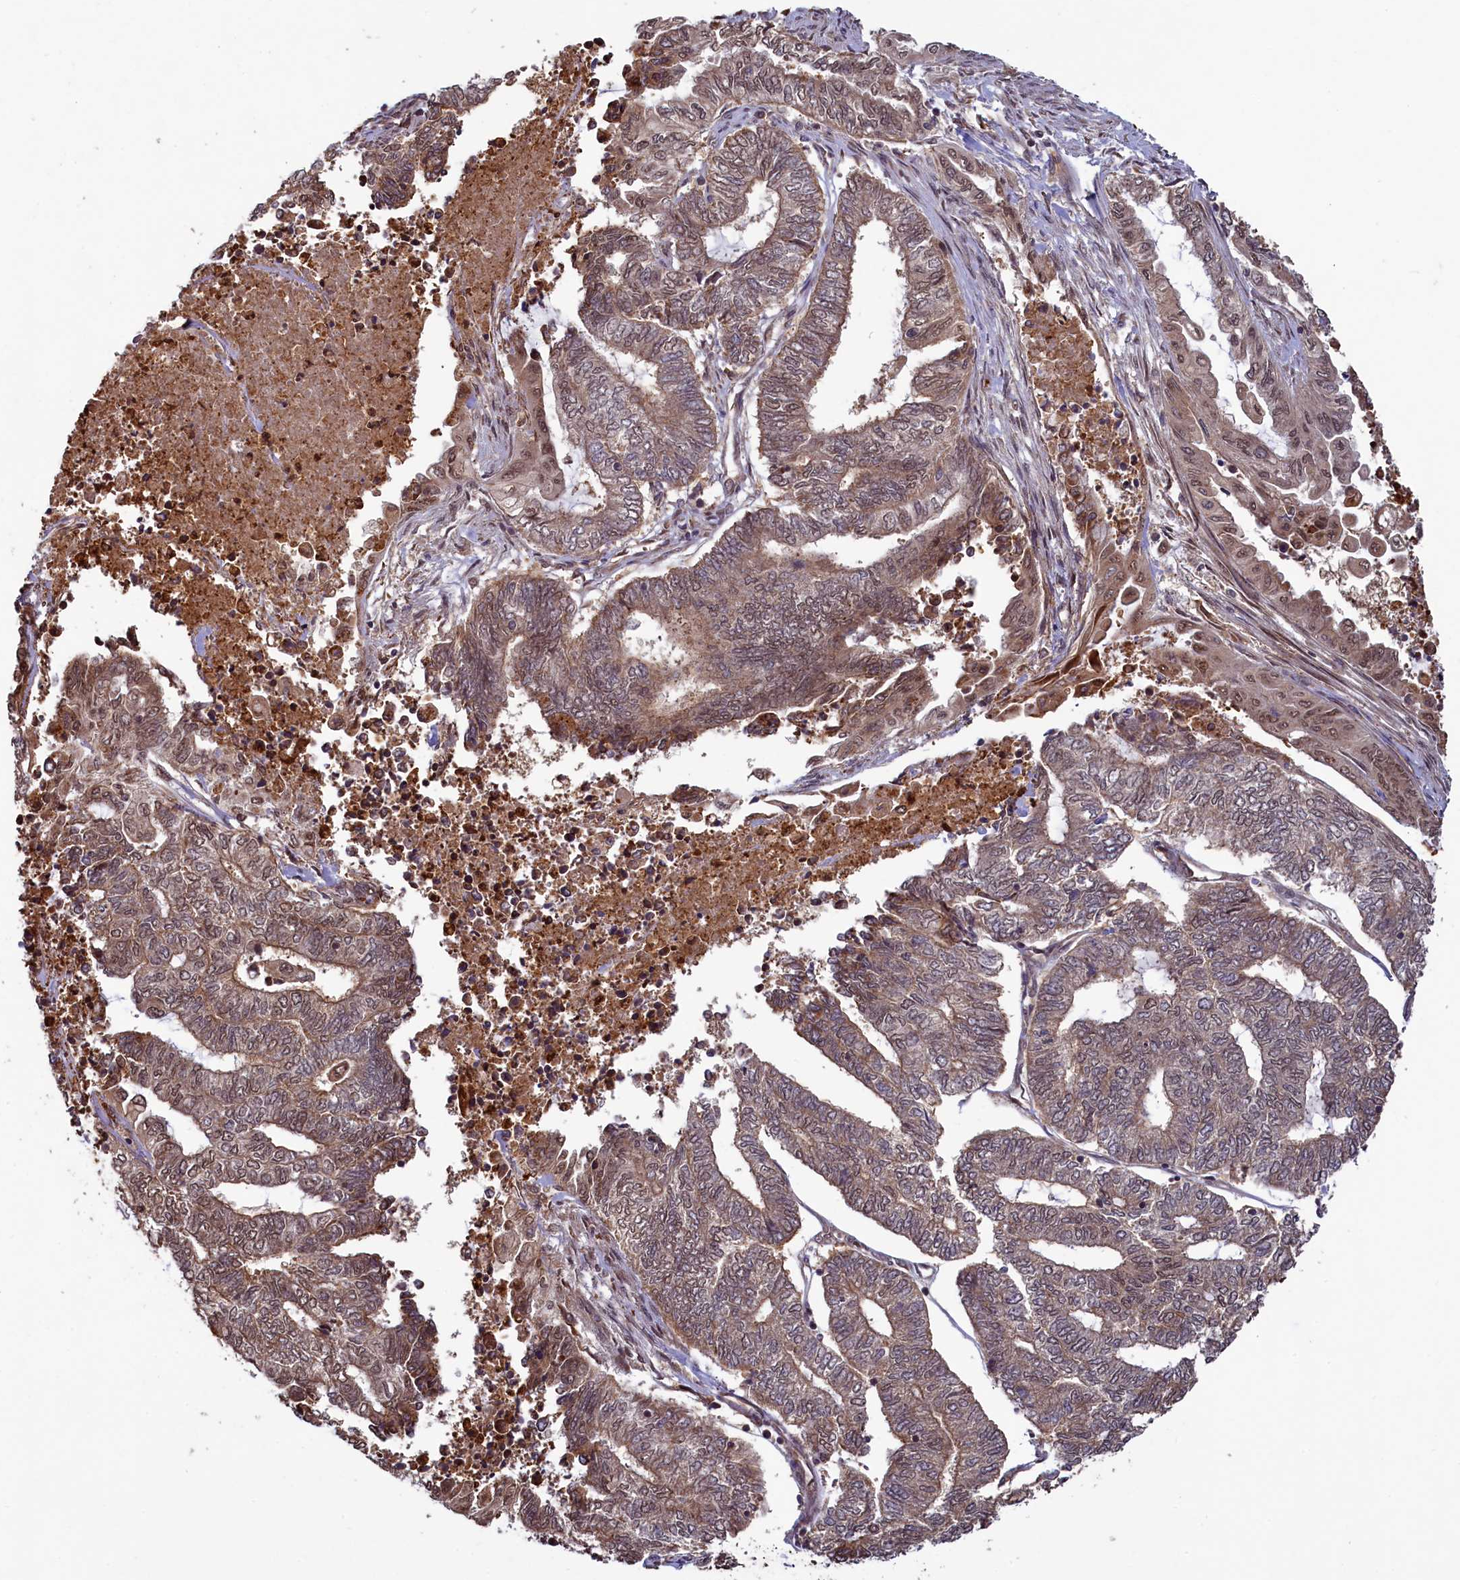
{"staining": {"intensity": "weak", "quantity": ">75%", "location": "cytoplasmic/membranous,nuclear"}, "tissue": "endometrial cancer", "cell_type": "Tumor cells", "image_type": "cancer", "snomed": [{"axis": "morphology", "description": "Adenocarcinoma, NOS"}, {"axis": "topography", "description": "Uterus"}, {"axis": "topography", "description": "Endometrium"}], "caption": "Brown immunohistochemical staining in endometrial cancer reveals weak cytoplasmic/membranous and nuclear positivity in about >75% of tumor cells.", "gene": "NAE1", "patient": {"sex": "female", "age": 70}}